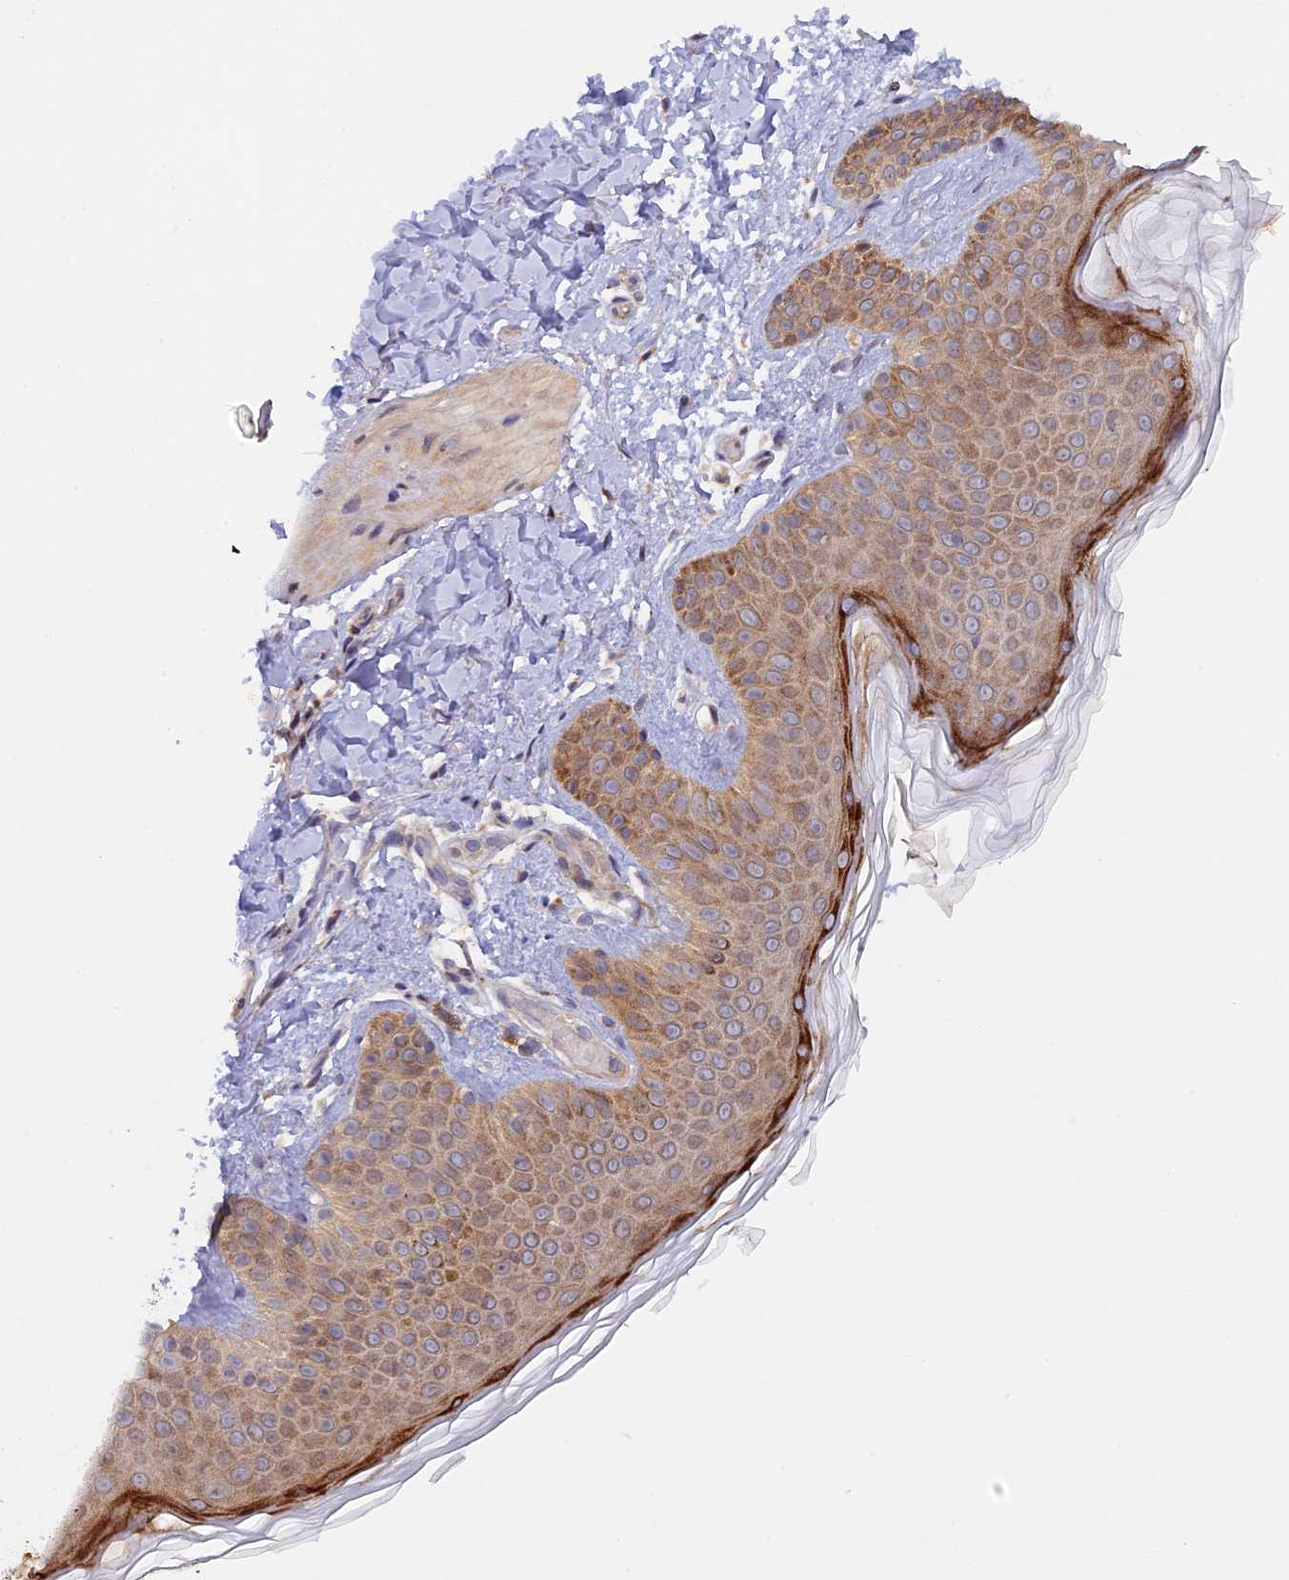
{"staining": {"intensity": "negative", "quantity": "none", "location": "none"}, "tissue": "skin", "cell_type": "Fibroblasts", "image_type": "normal", "snomed": [{"axis": "morphology", "description": "Normal tissue, NOS"}, {"axis": "topography", "description": "Skin"}], "caption": "Micrograph shows no protein expression in fibroblasts of unremarkable skin.", "gene": "FERMT1", "patient": {"sex": "male", "age": 36}}